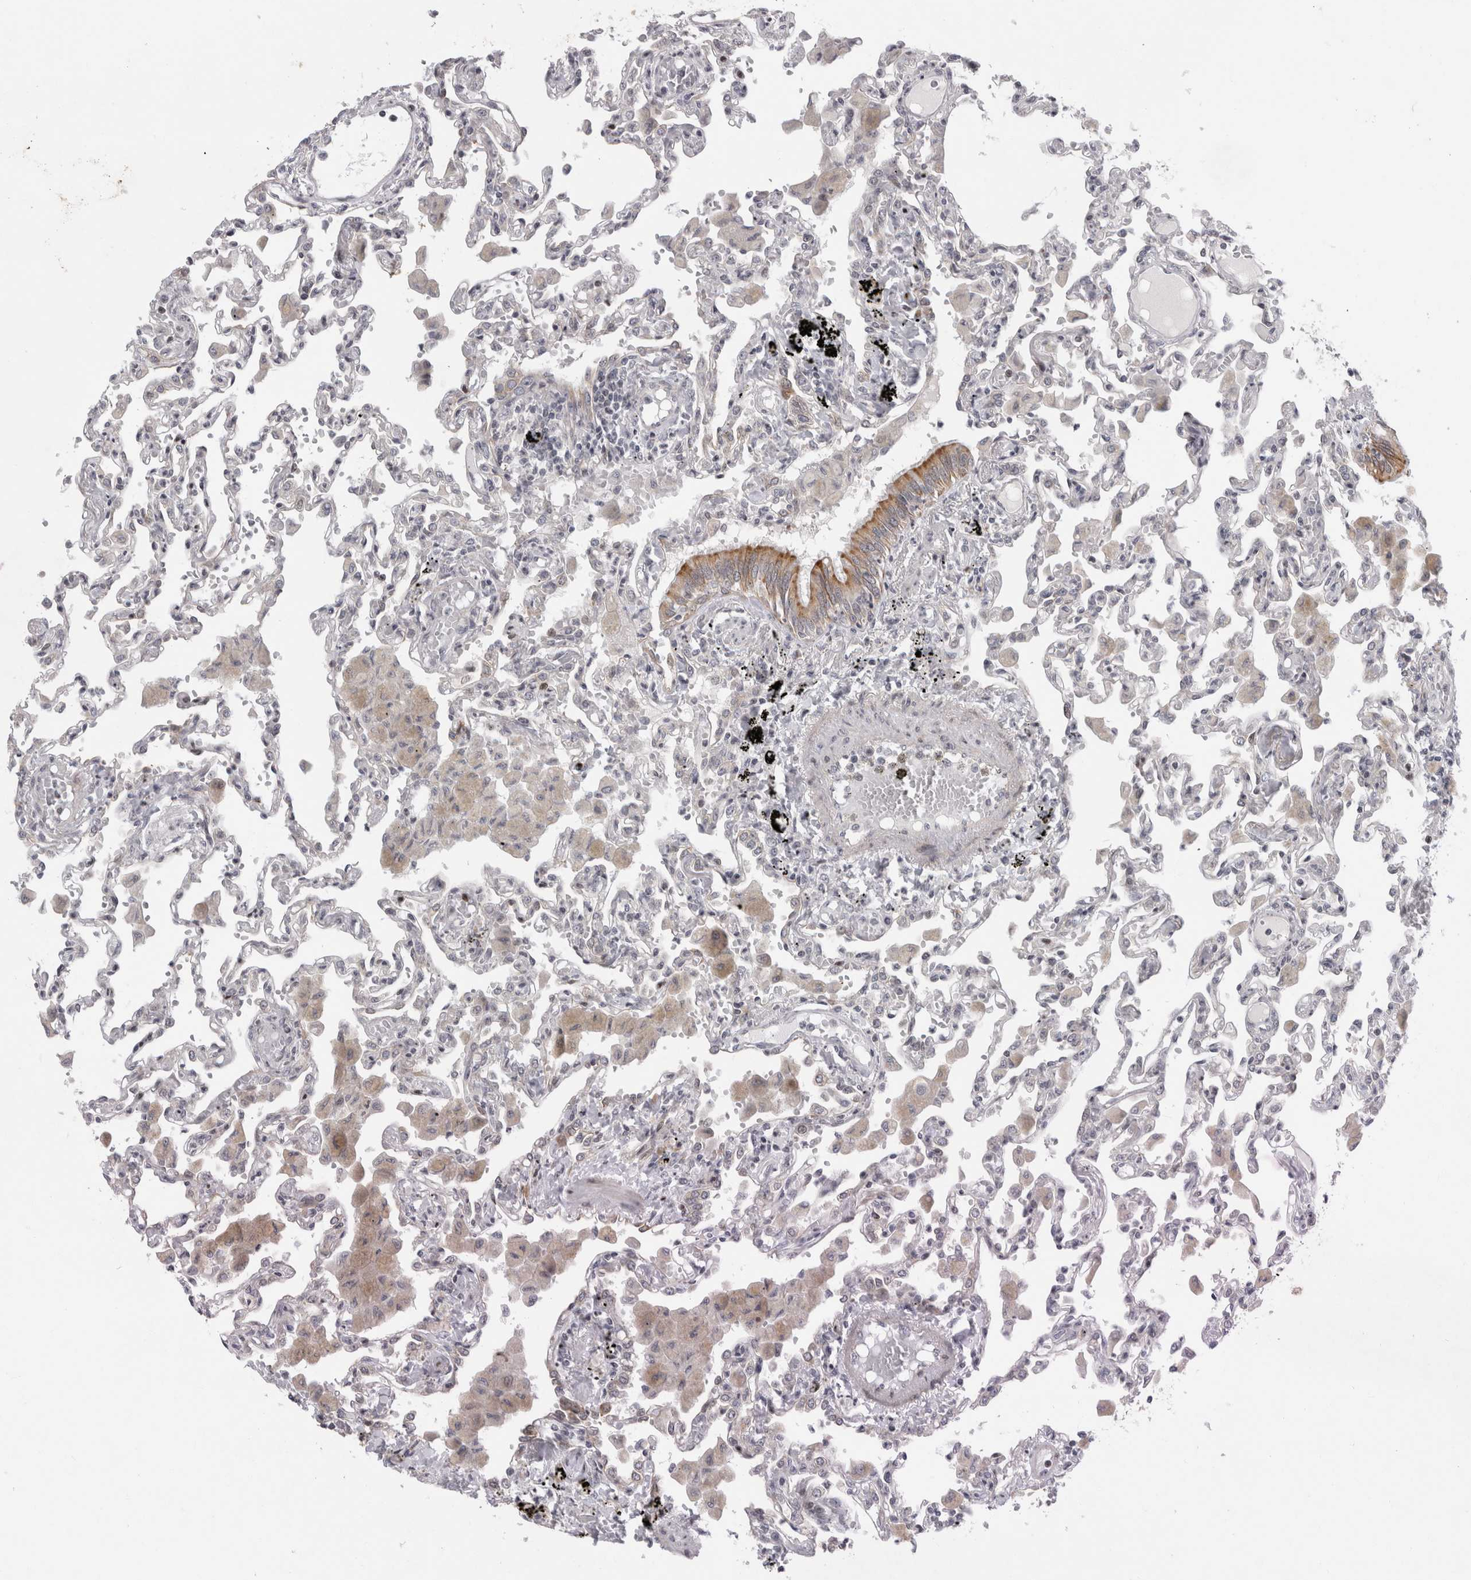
{"staining": {"intensity": "weak", "quantity": "<25%", "location": "cytoplasmic/membranous"}, "tissue": "lung", "cell_type": "Alveolar cells", "image_type": "normal", "snomed": [{"axis": "morphology", "description": "Normal tissue, NOS"}, {"axis": "topography", "description": "Bronchus"}, {"axis": "topography", "description": "Lung"}], "caption": "This histopathology image is of unremarkable lung stained with immunohistochemistry (IHC) to label a protein in brown with the nuclei are counter-stained blue. There is no expression in alveolar cells.", "gene": "UTP25", "patient": {"sex": "female", "age": 49}}